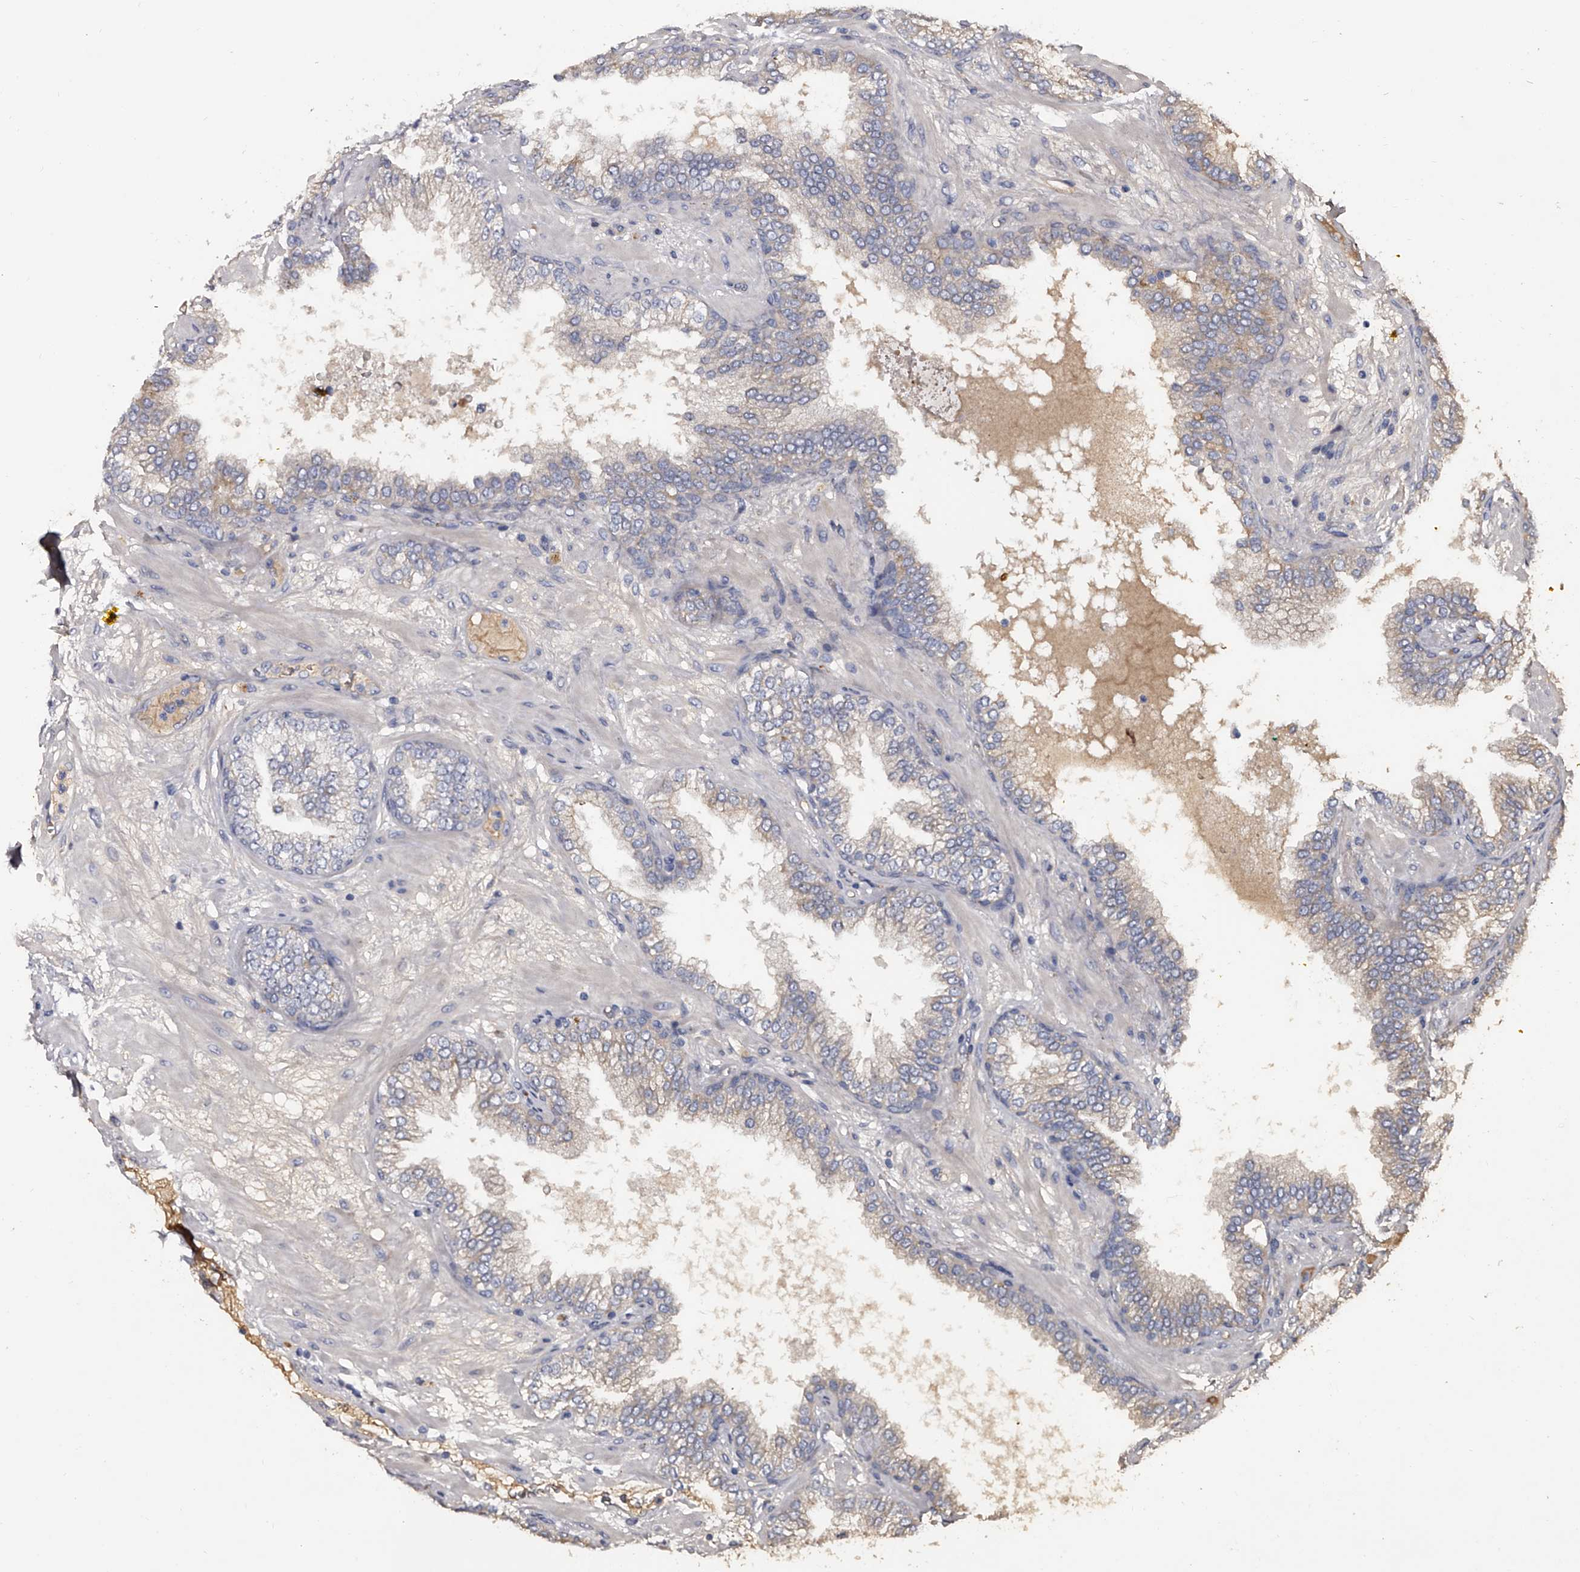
{"staining": {"intensity": "negative", "quantity": "none", "location": "none"}, "tissue": "prostate cancer", "cell_type": "Tumor cells", "image_type": "cancer", "snomed": [{"axis": "morphology", "description": "Adenocarcinoma, High grade"}, {"axis": "topography", "description": "Prostate"}], "caption": "The immunohistochemistry (IHC) image has no significant staining in tumor cells of prostate cancer tissue. Nuclei are stained in blue.", "gene": "MDN1", "patient": {"sex": "male", "age": 58}}